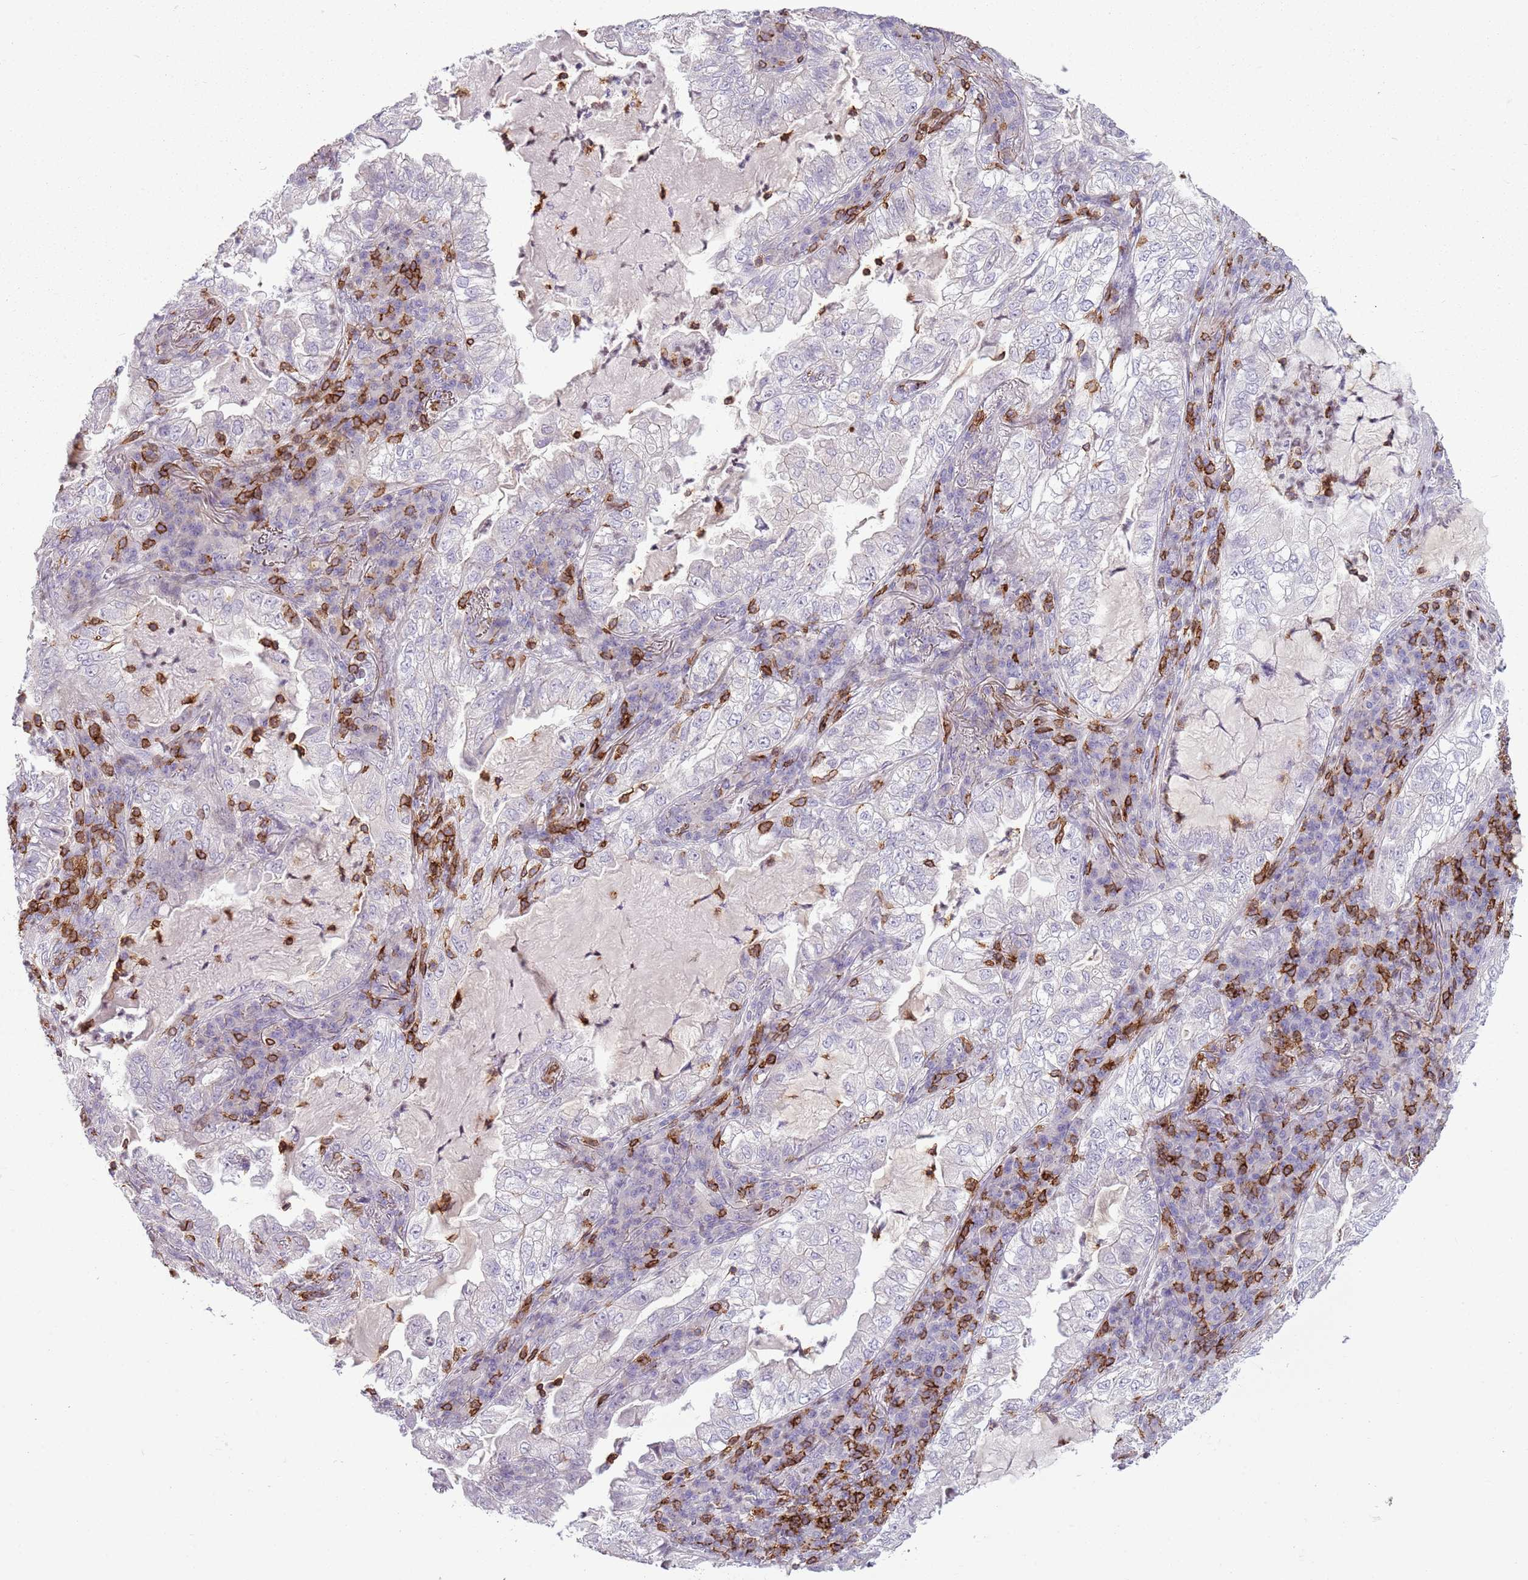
{"staining": {"intensity": "negative", "quantity": "none", "location": "none"}, "tissue": "lung cancer", "cell_type": "Tumor cells", "image_type": "cancer", "snomed": [{"axis": "morphology", "description": "Adenocarcinoma, NOS"}, {"axis": "topography", "description": "Lung"}], "caption": "IHC histopathology image of neoplastic tissue: lung cancer stained with DAB (3,3'-diaminobenzidine) exhibits no significant protein staining in tumor cells.", "gene": "ZNF583", "patient": {"sex": "female", "age": 73}}